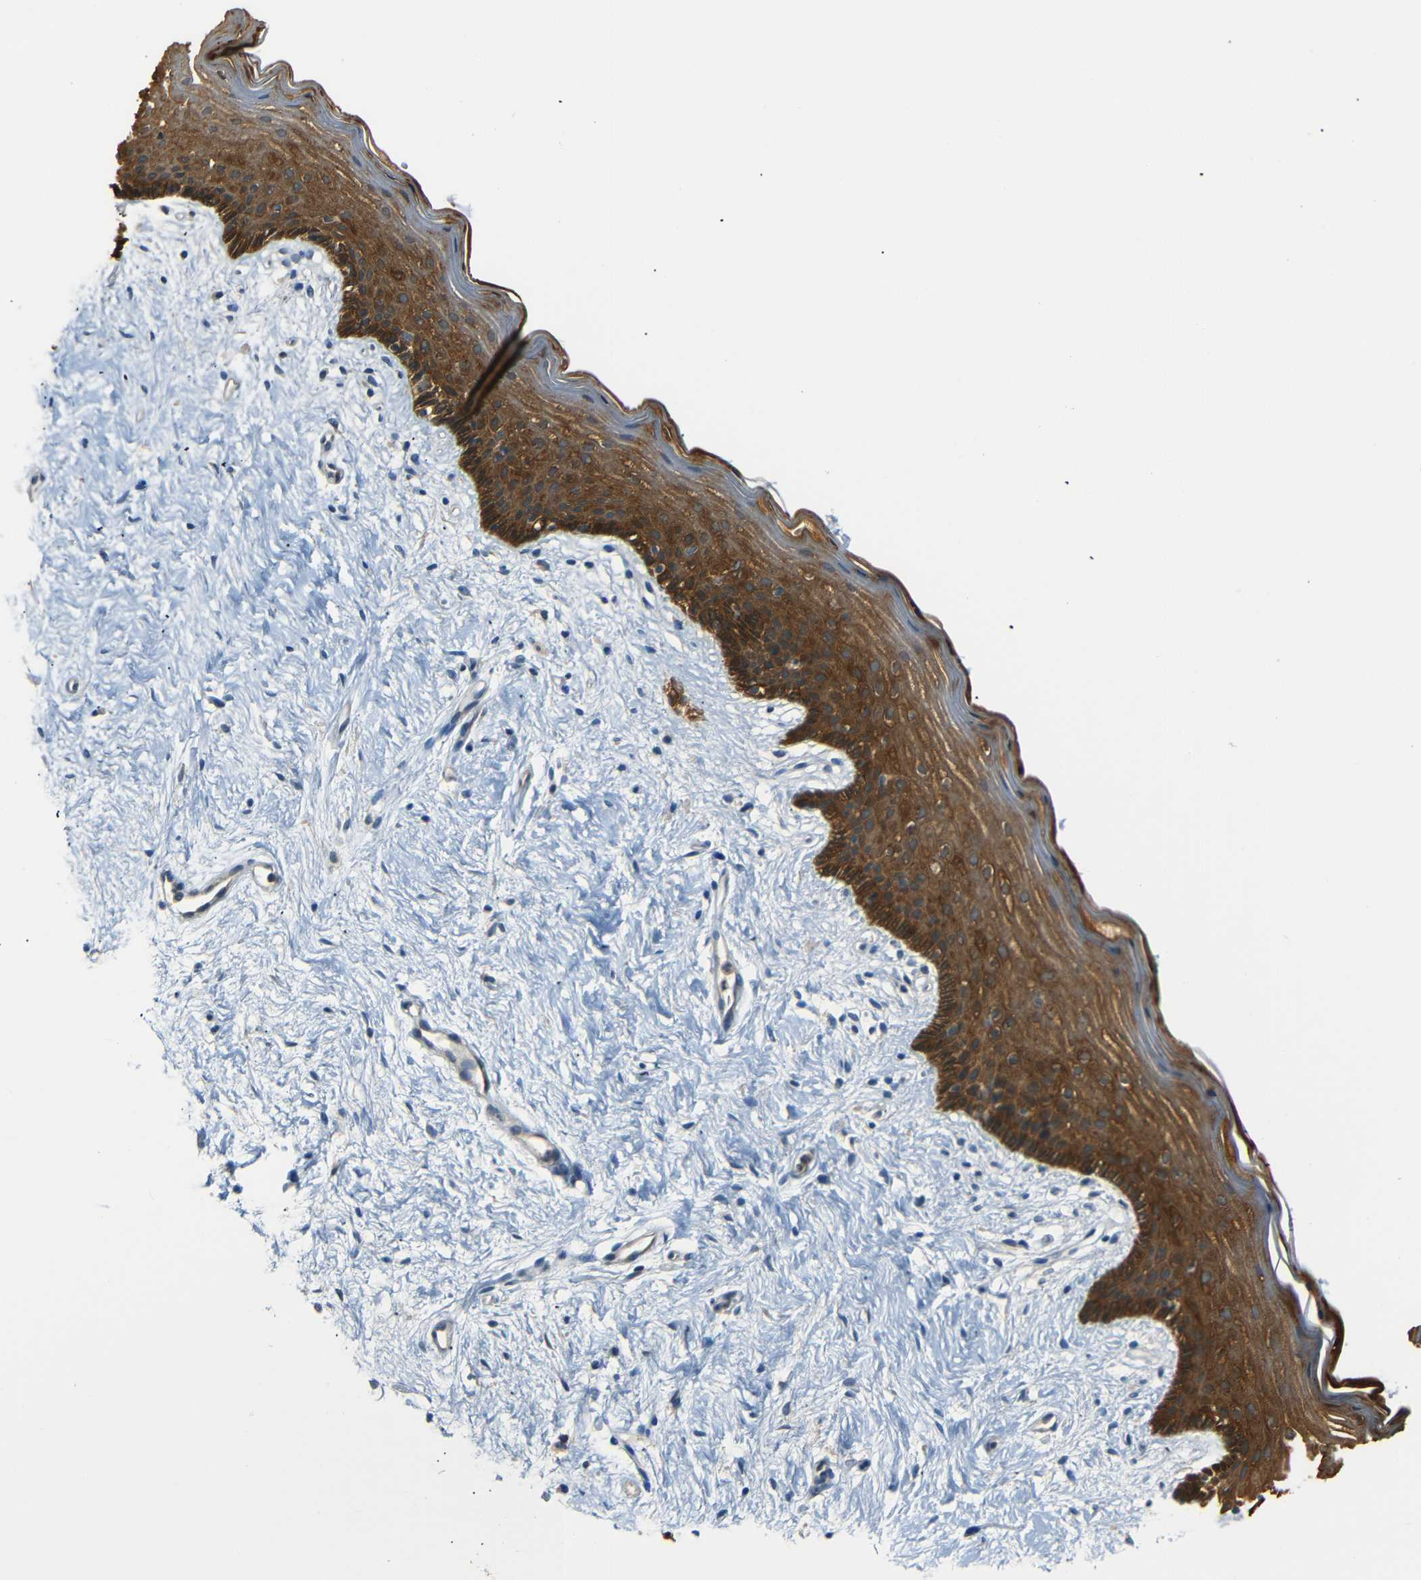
{"staining": {"intensity": "moderate", "quantity": ">75%", "location": "cytoplasmic/membranous"}, "tissue": "vagina", "cell_type": "Squamous epithelial cells", "image_type": "normal", "snomed": [{"axis": "morphology", "description": "Normal tissue, NOS"}, {"axis": "topography", "description": "Vagina"}], "caption": "About >75% of squamous epithelial cells in normal human vagina exhibit moderate cytoplasmic/membranous protein expression as visualized by brown immunohistochemical staining.", "gene": "SFN", "patient": {"sex": "female", "age": 44}}